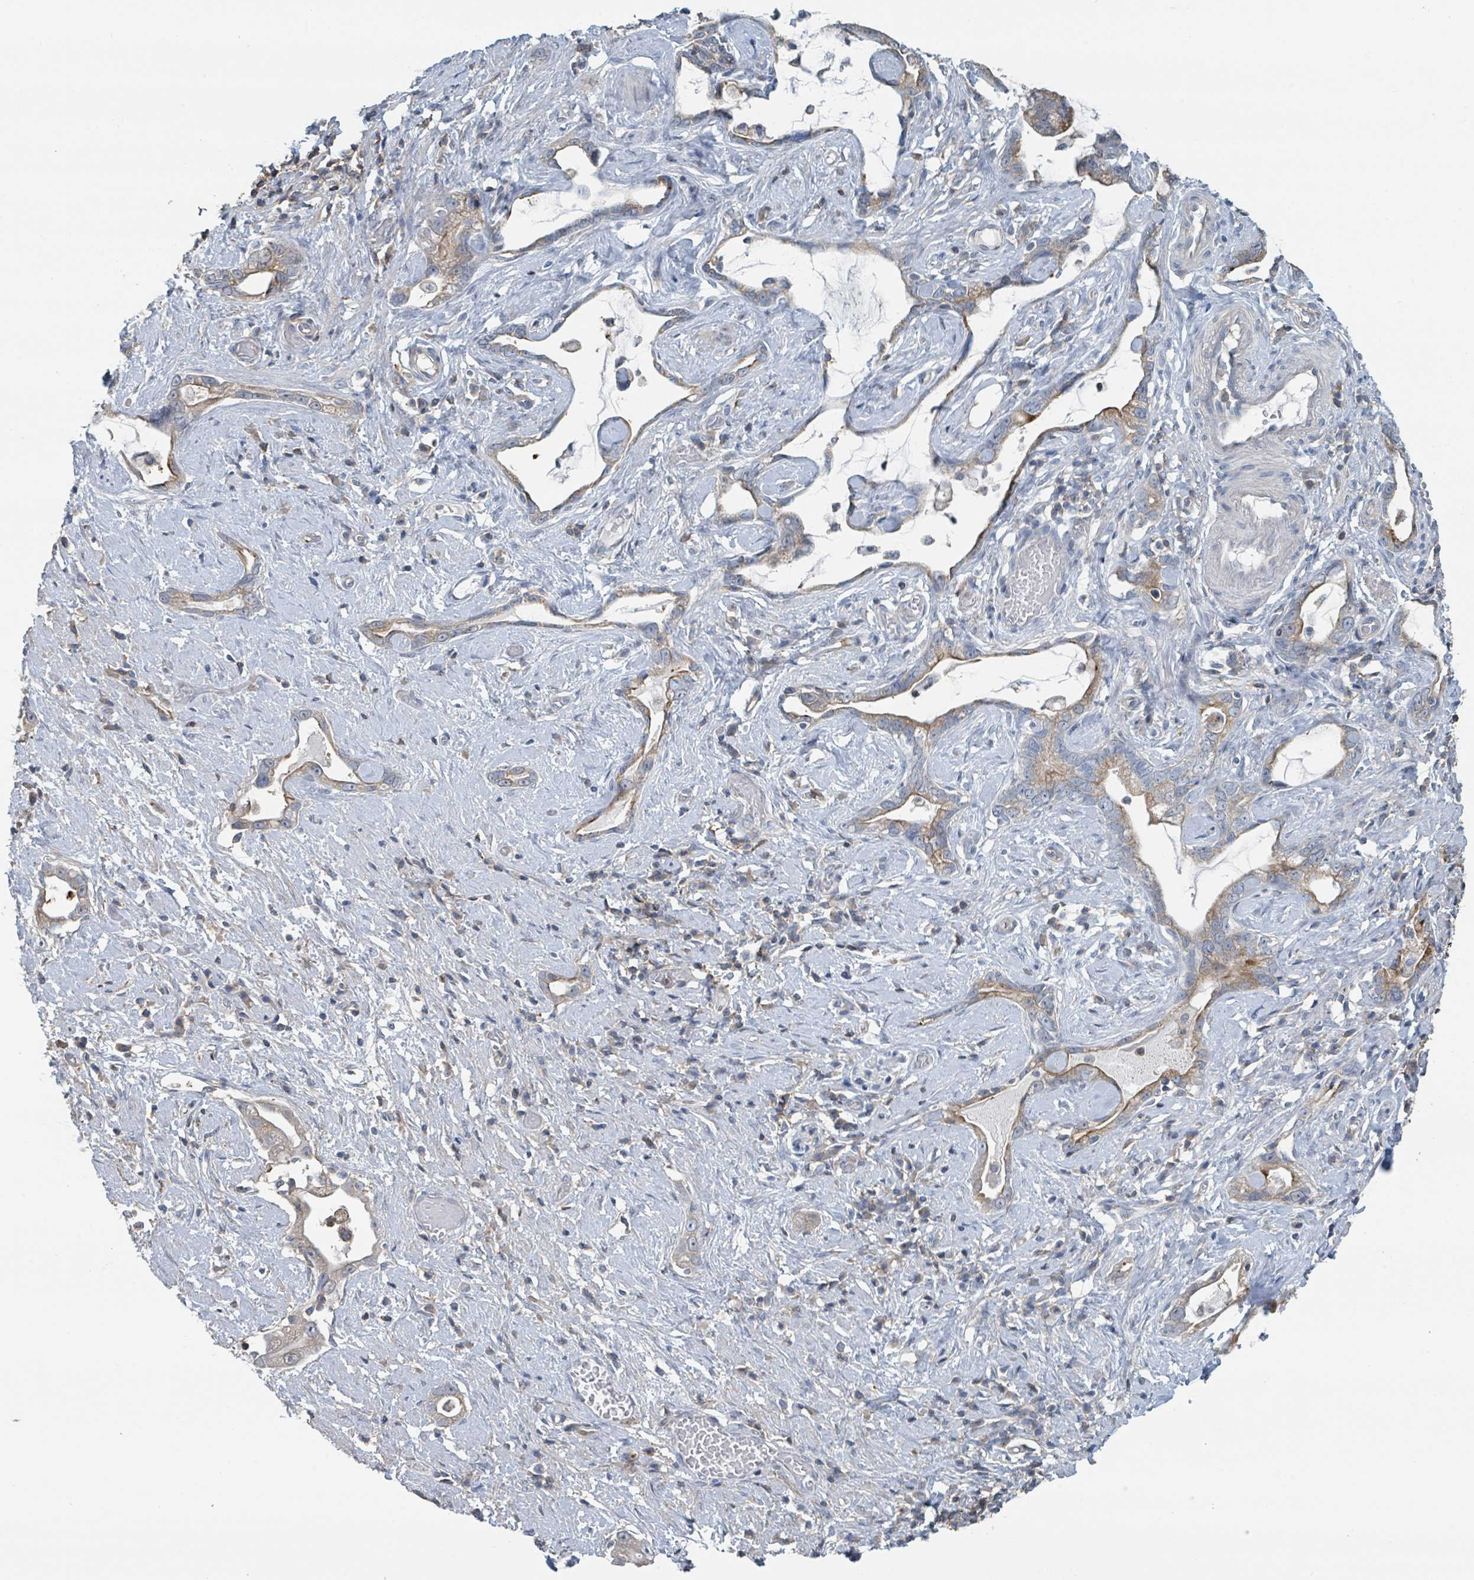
{"staining": {"intensity": "moderate", "quantity": "25%-75%", "location": "cytoplasmic/membranous"}, "tissue": "stomach cancer", "cell_type": "Tumor cells", "image_type": "cancer", "snomed": [{"axis": "morphology", "description": "Adenocarcinoma, NOS"}, {"axis": "topography", "description": "Stomach"}], "caption": "Stomach cancer stained for a protein shows moderate cytoplasmic/membranous positivity in tumor cells. (brown staining indicates protein expression, while blue staining denotes nuclei).", "gene": "LRRC42", "patient": {"sex": "male", "age": 55}}